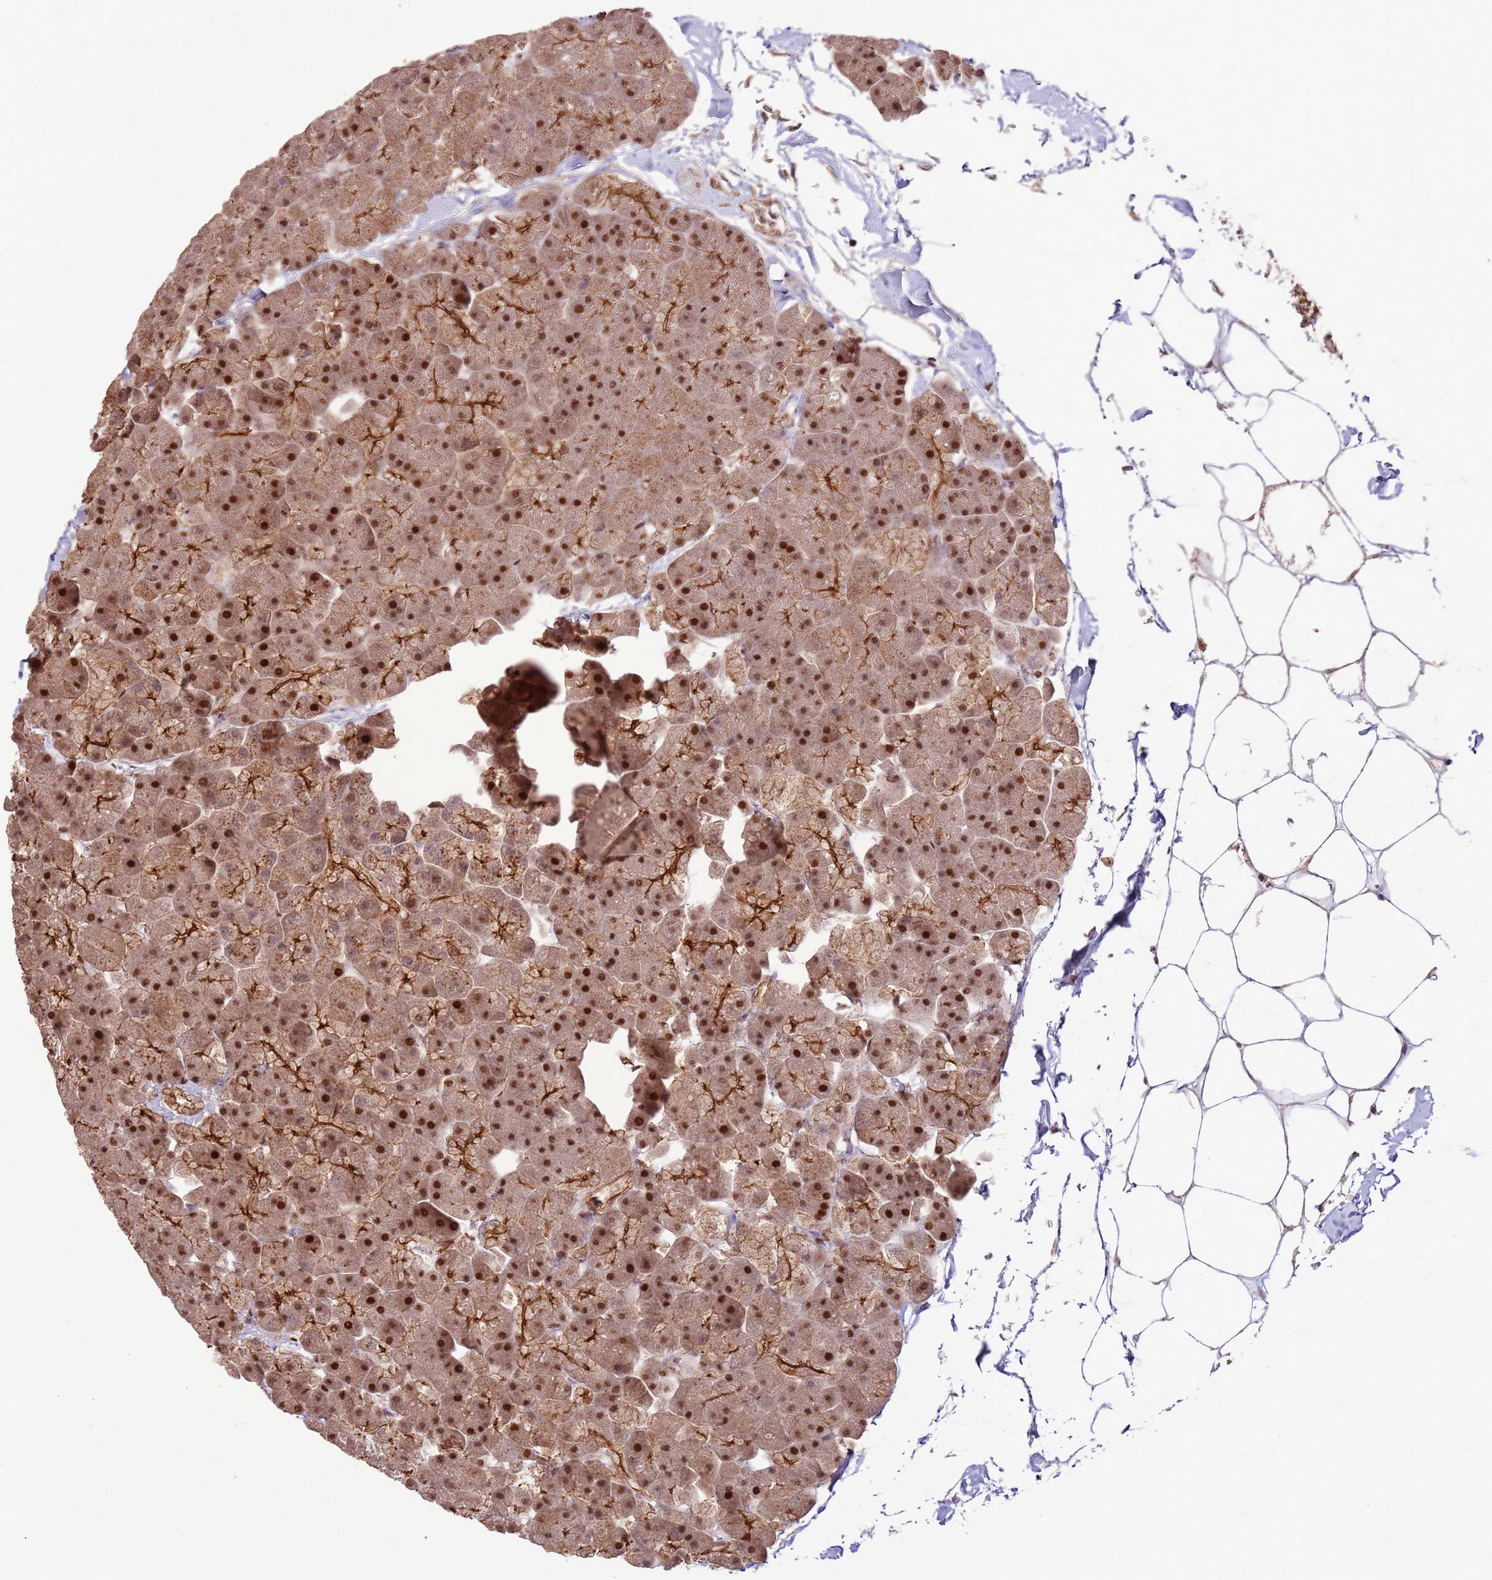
{"staining": {"intensity": "strong", "quantity": ">75%", "location": "cytoplasmic/membranous,nuclear"}, "tissue": "pancreas", "cell_type": "Exocrine glandular cells", "image_type": "normal", "snomed": [{"axis": "morphology", "description": "Normal tissue, NOS"}, {"axis": "topography", "description": "Pancreas"}], "caption": "Immunohistochemical staining of benign human pancreas shows high levels of strong cytoplasmic/membranous,nuclear staining in about >75% of exocrine glandular cells. The protein of interest is shown in brown color, while the nuclei are stained blue.", "gene": "ZBTB12", "patient": {"sex": "male", "age": 35}}